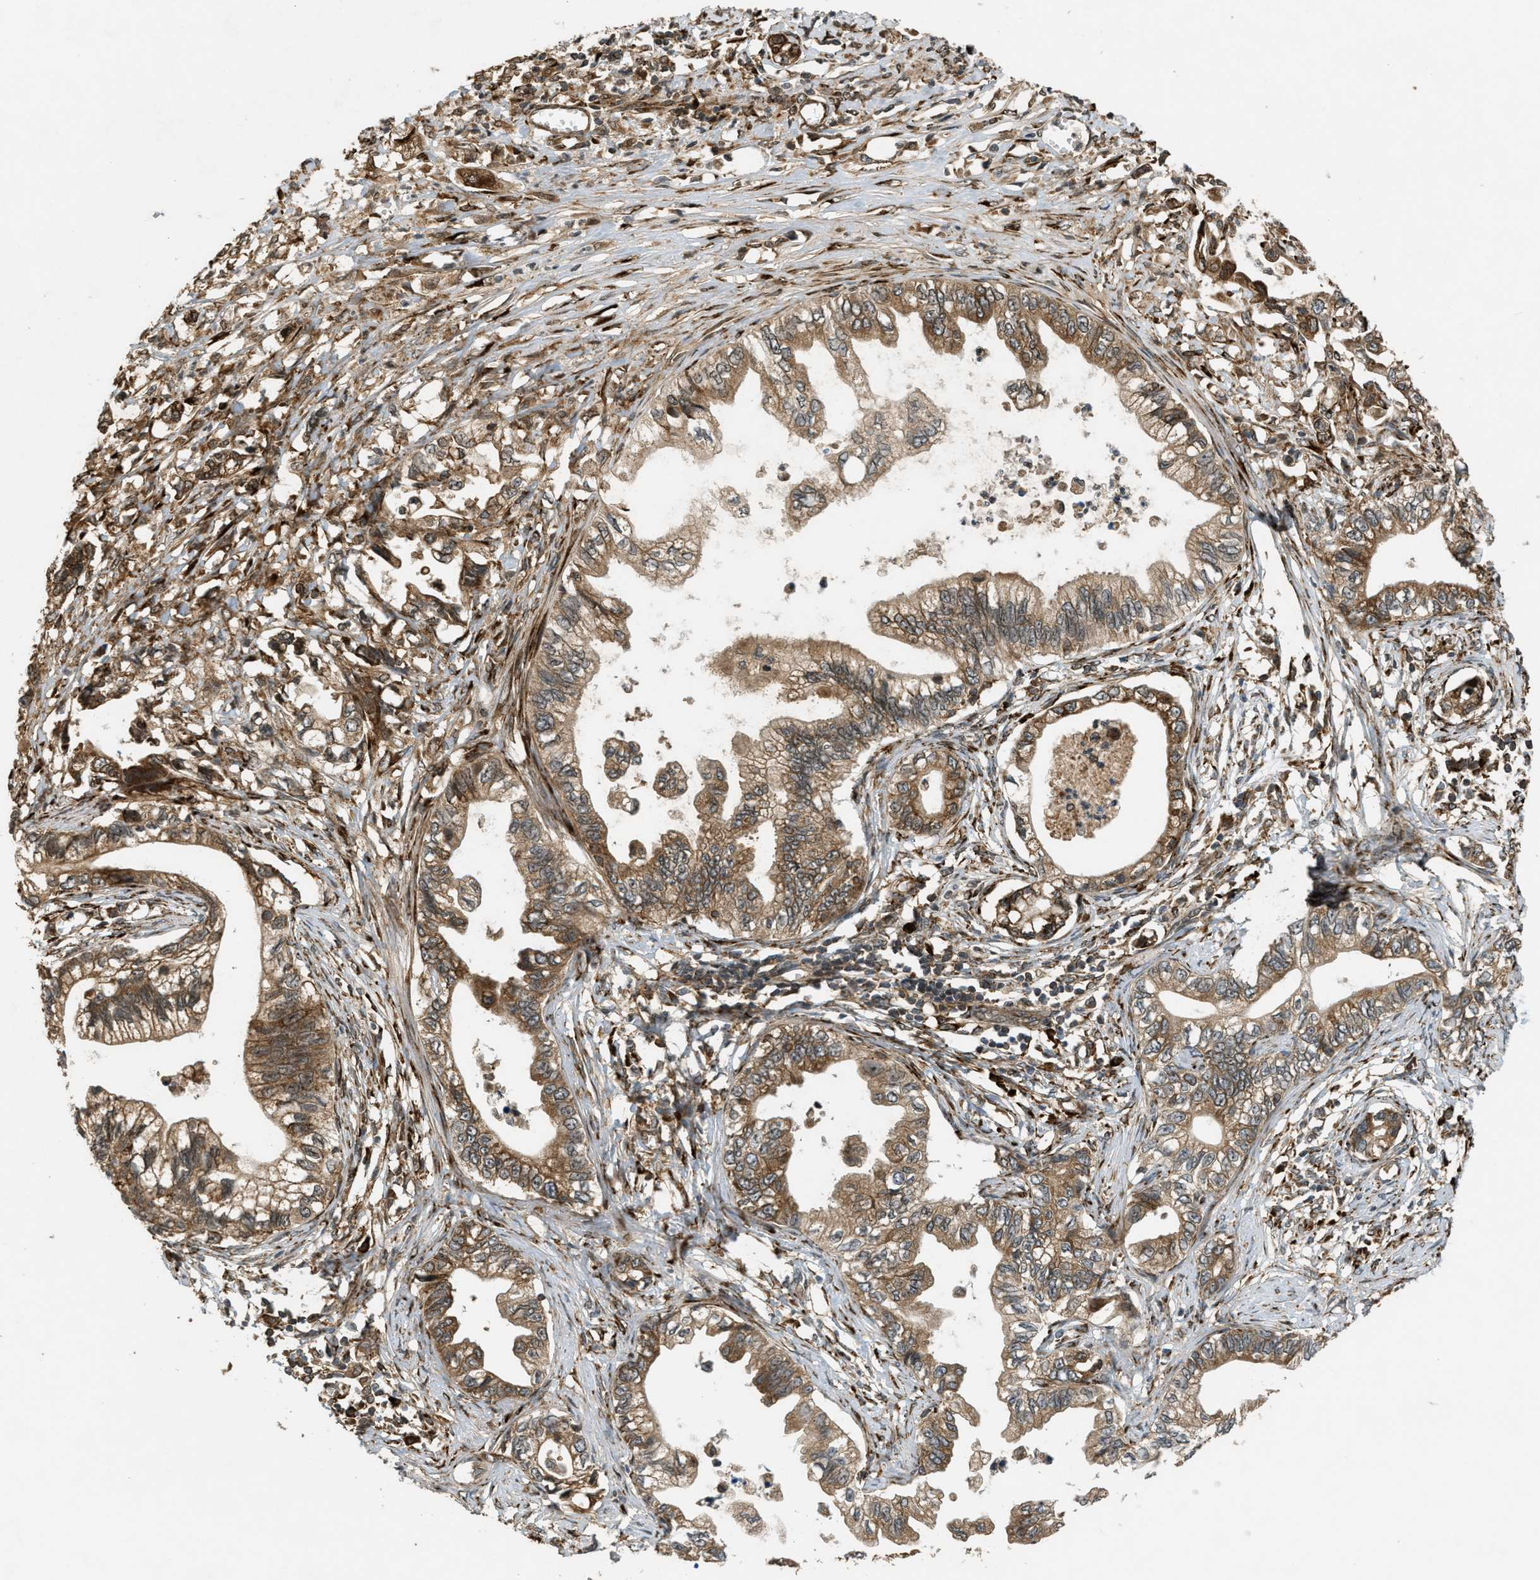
{"staining": {"intensity": "moderate", "quantity": ">75%", "location": "cytoplasmic/membranous"}, "tissue": "pancreatic cancer", "cell_type": "Tumor cells", "image_type": "cancer", "snomed": [{"axis": "morphology", "description": "Adenocarcinoma, NOS"}, {"axis": "topography", "description": "Pancreas"}], "caption": "The histopathology image shows staining of pancreatic adenocarcinoma, revealing moderate cytoplasmic/membranous protein staining (brown color) within tumor cells. (Brightfield microscopy of DAB IHC at high magnification).", "gene": "PCDH18", "patient": {"sex": "male", "age": 56}}